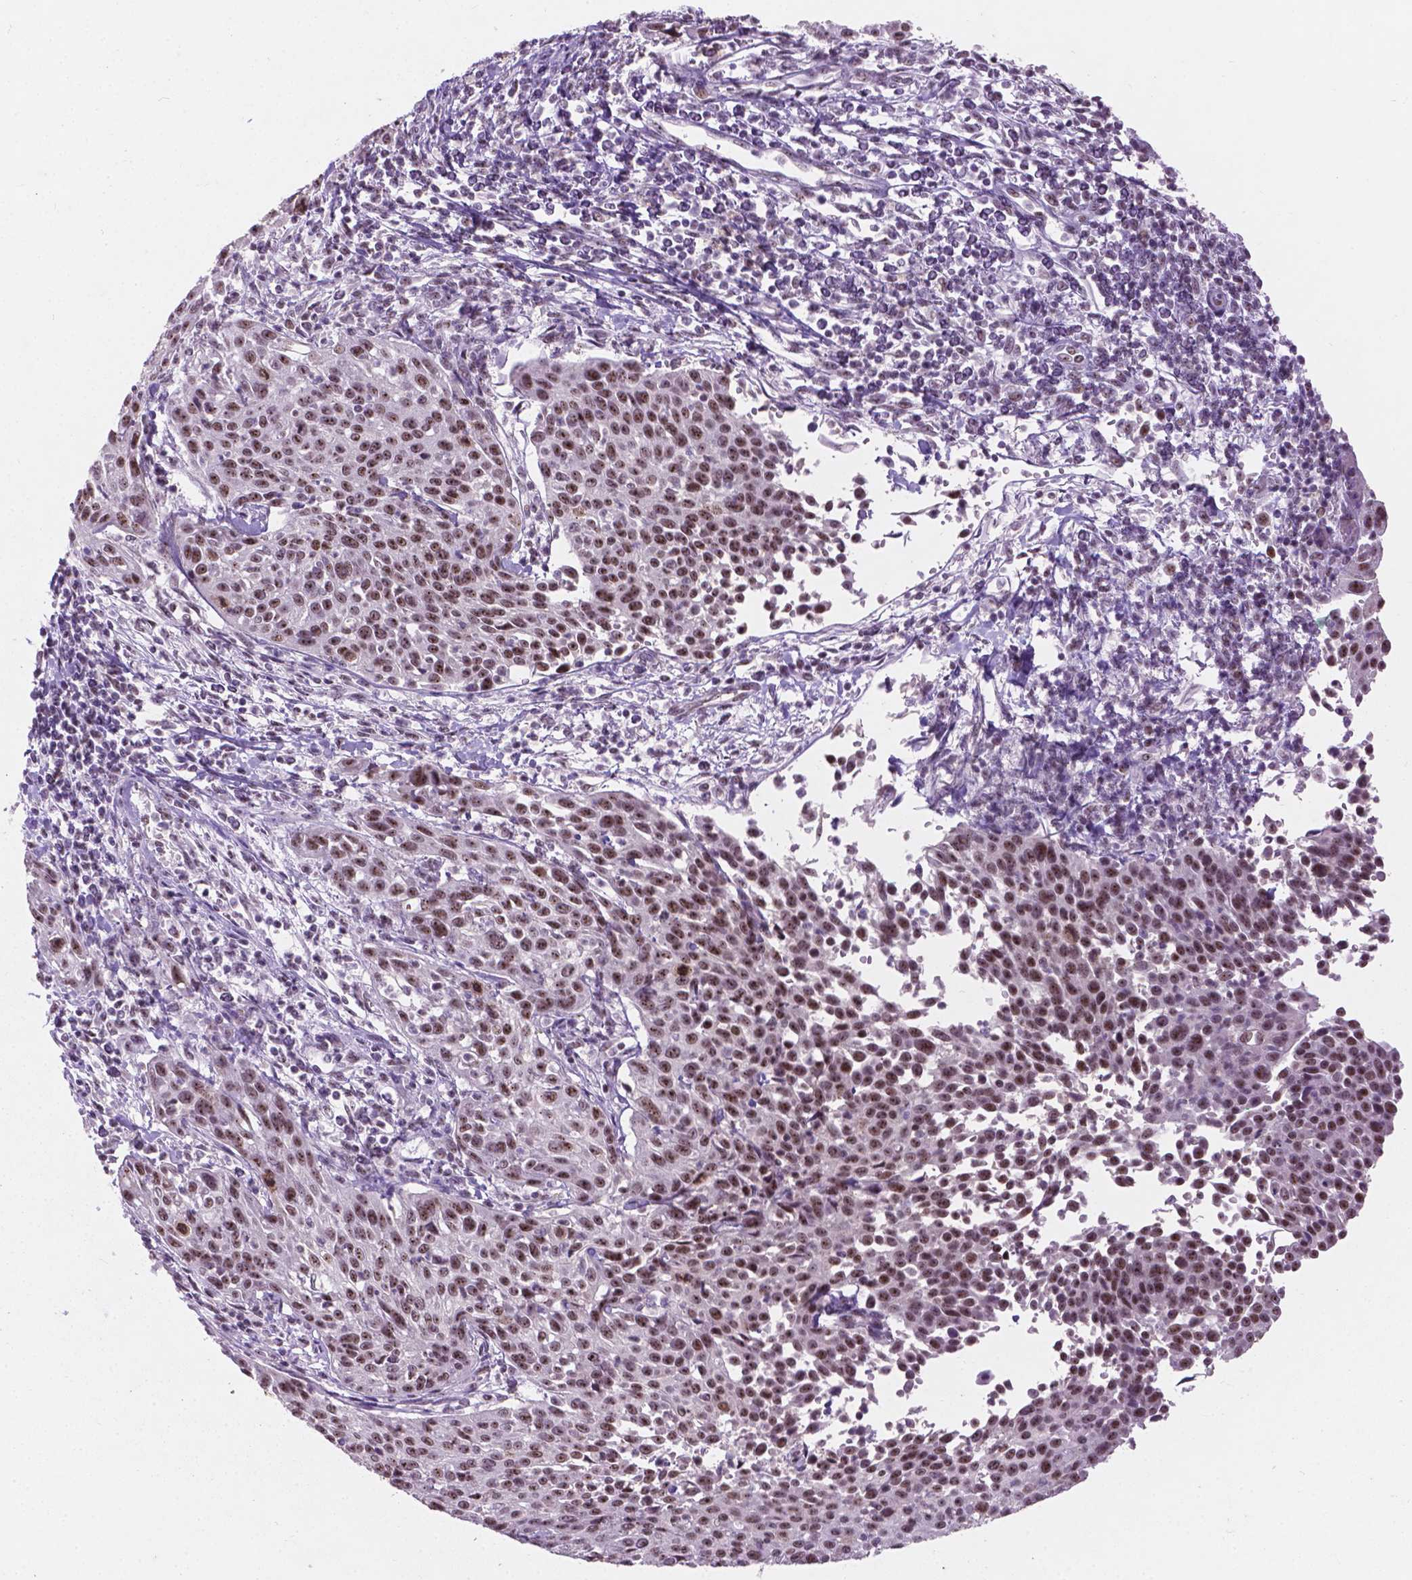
{"staining": {"intensity": "moderate", "quantity": ">75%", "location": "nuclear"}, "tissue": "cervical cancer", "cell_type": "Tumor cells", "image_type": "cancer", "snomed": [{"axis": "morphology", "description": "Squamous cell carcinoma, NOS"}, {"axis": "topography", "description": "Cervix"}], "caption": "An image of human squamous cell carcinoma (cervical) stained for a protein exhibits moderate nuclear brown staining in tumor cells. The staining was performed using DAB to visualize the protein expression in brown, while the nuclei were stained in blue with hematoxylin (Magnification: 20x).", "gene": "COIL", "patient": {"sex": "female", "age": 26}}